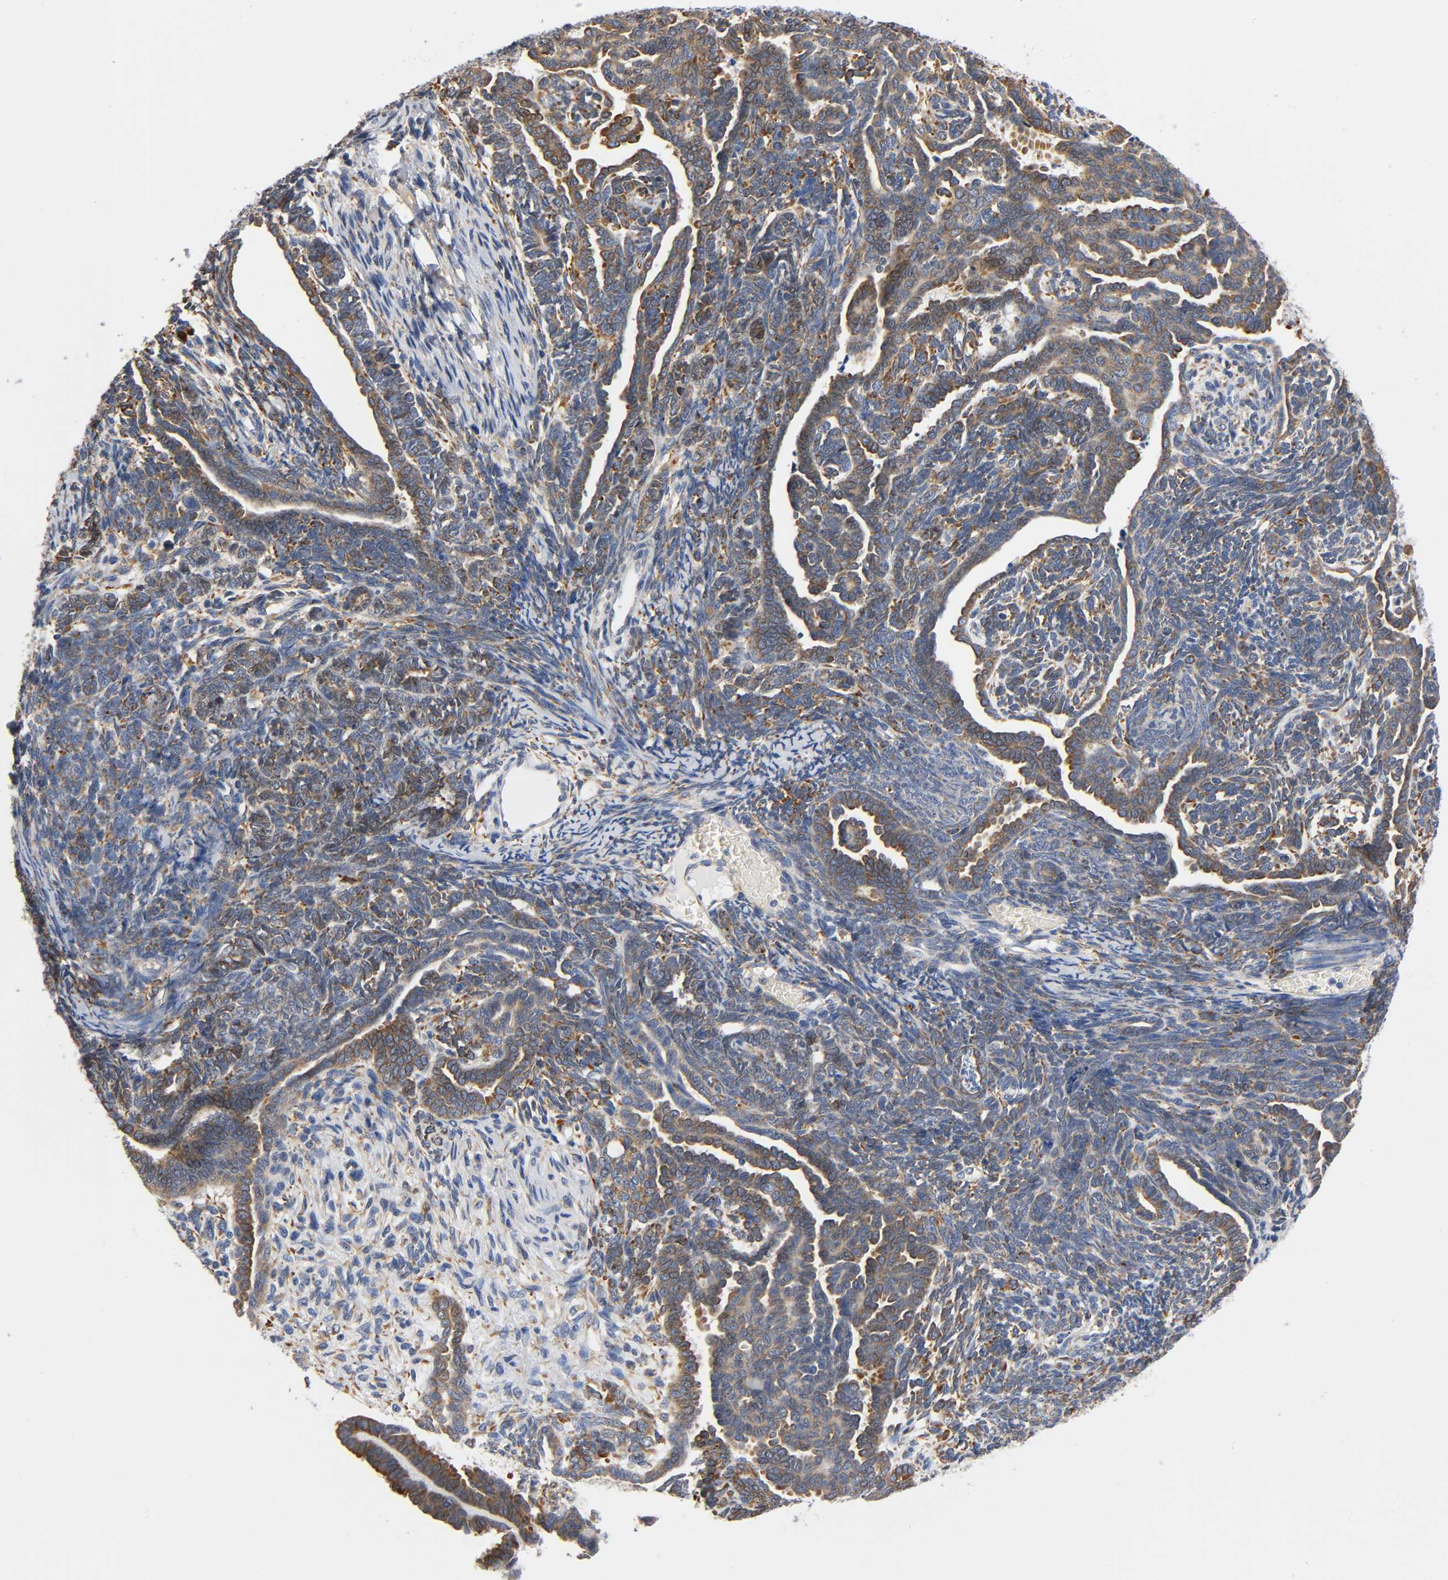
{"staining": {"intensity": "moderate", "quantity": ">75%", "location": "cytoplasmic/membranous"}, "tissue": "endometrial cancer", "cell_type": "Tumor cells", "image_type": "cancer", "snomed": [{"axis": "morphology", "description": "Neoplasm, malignant, NOS"}, {"axis": "topography", "description": "Endometrium"}], "caption": "IHC (DAB (3,3'-diaminobenzidine)) staining of neoplasm (malignant) (endometrial) exhibits moderate cytoplasmic/membranous protein staining in about >75% of tumor cells.", "gene": "UCKL1", "patient": {"sex": "female", "age": 74}}